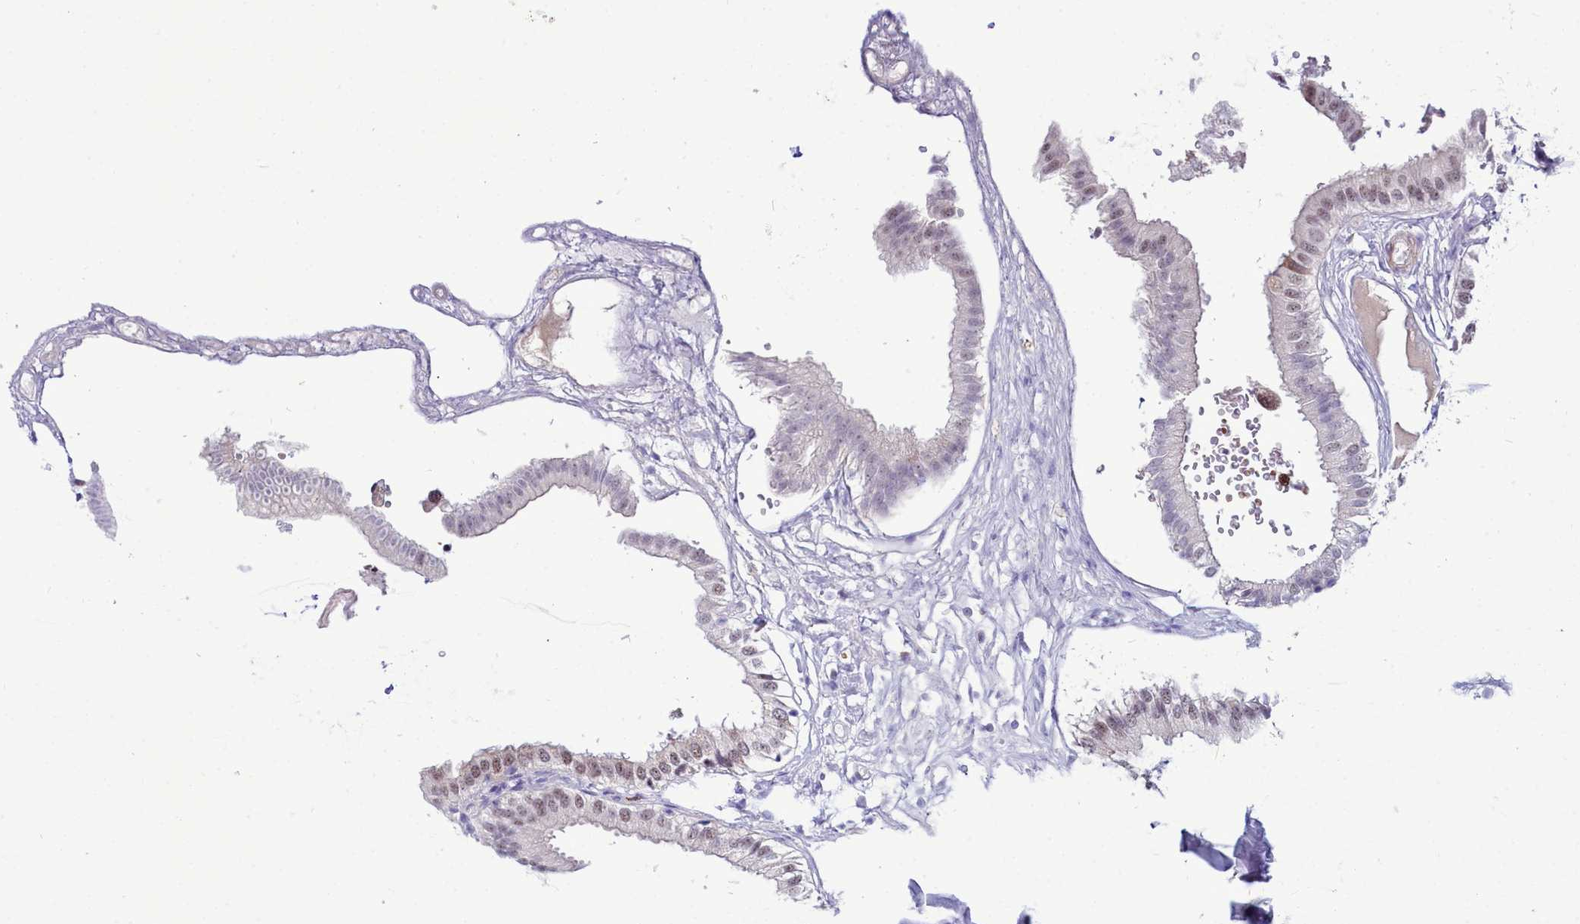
{"staining": {"intensity": "weak", "quantity": "25%-75%", "location": "nuclear"}, "tissue": "gallbladder", "cell_type": "Glandular cells", "image_type": "normal", "snomed": [{"axis": "morphology", "description": "Normal tissue, NOS"}, {"axis": "topography", "description": "Gallbladder"}], "caption": "Glandular cells demonstrate low levels of weak nuclear expression in about 25%-75% of cells in normal human gallbladder. (DAB (3,3'-diaminobenzidine) = brown stain, brightfield microscopy at high magnification).", "gene": "POM121L2", "patient": {"sex": "female", "age": 61}}